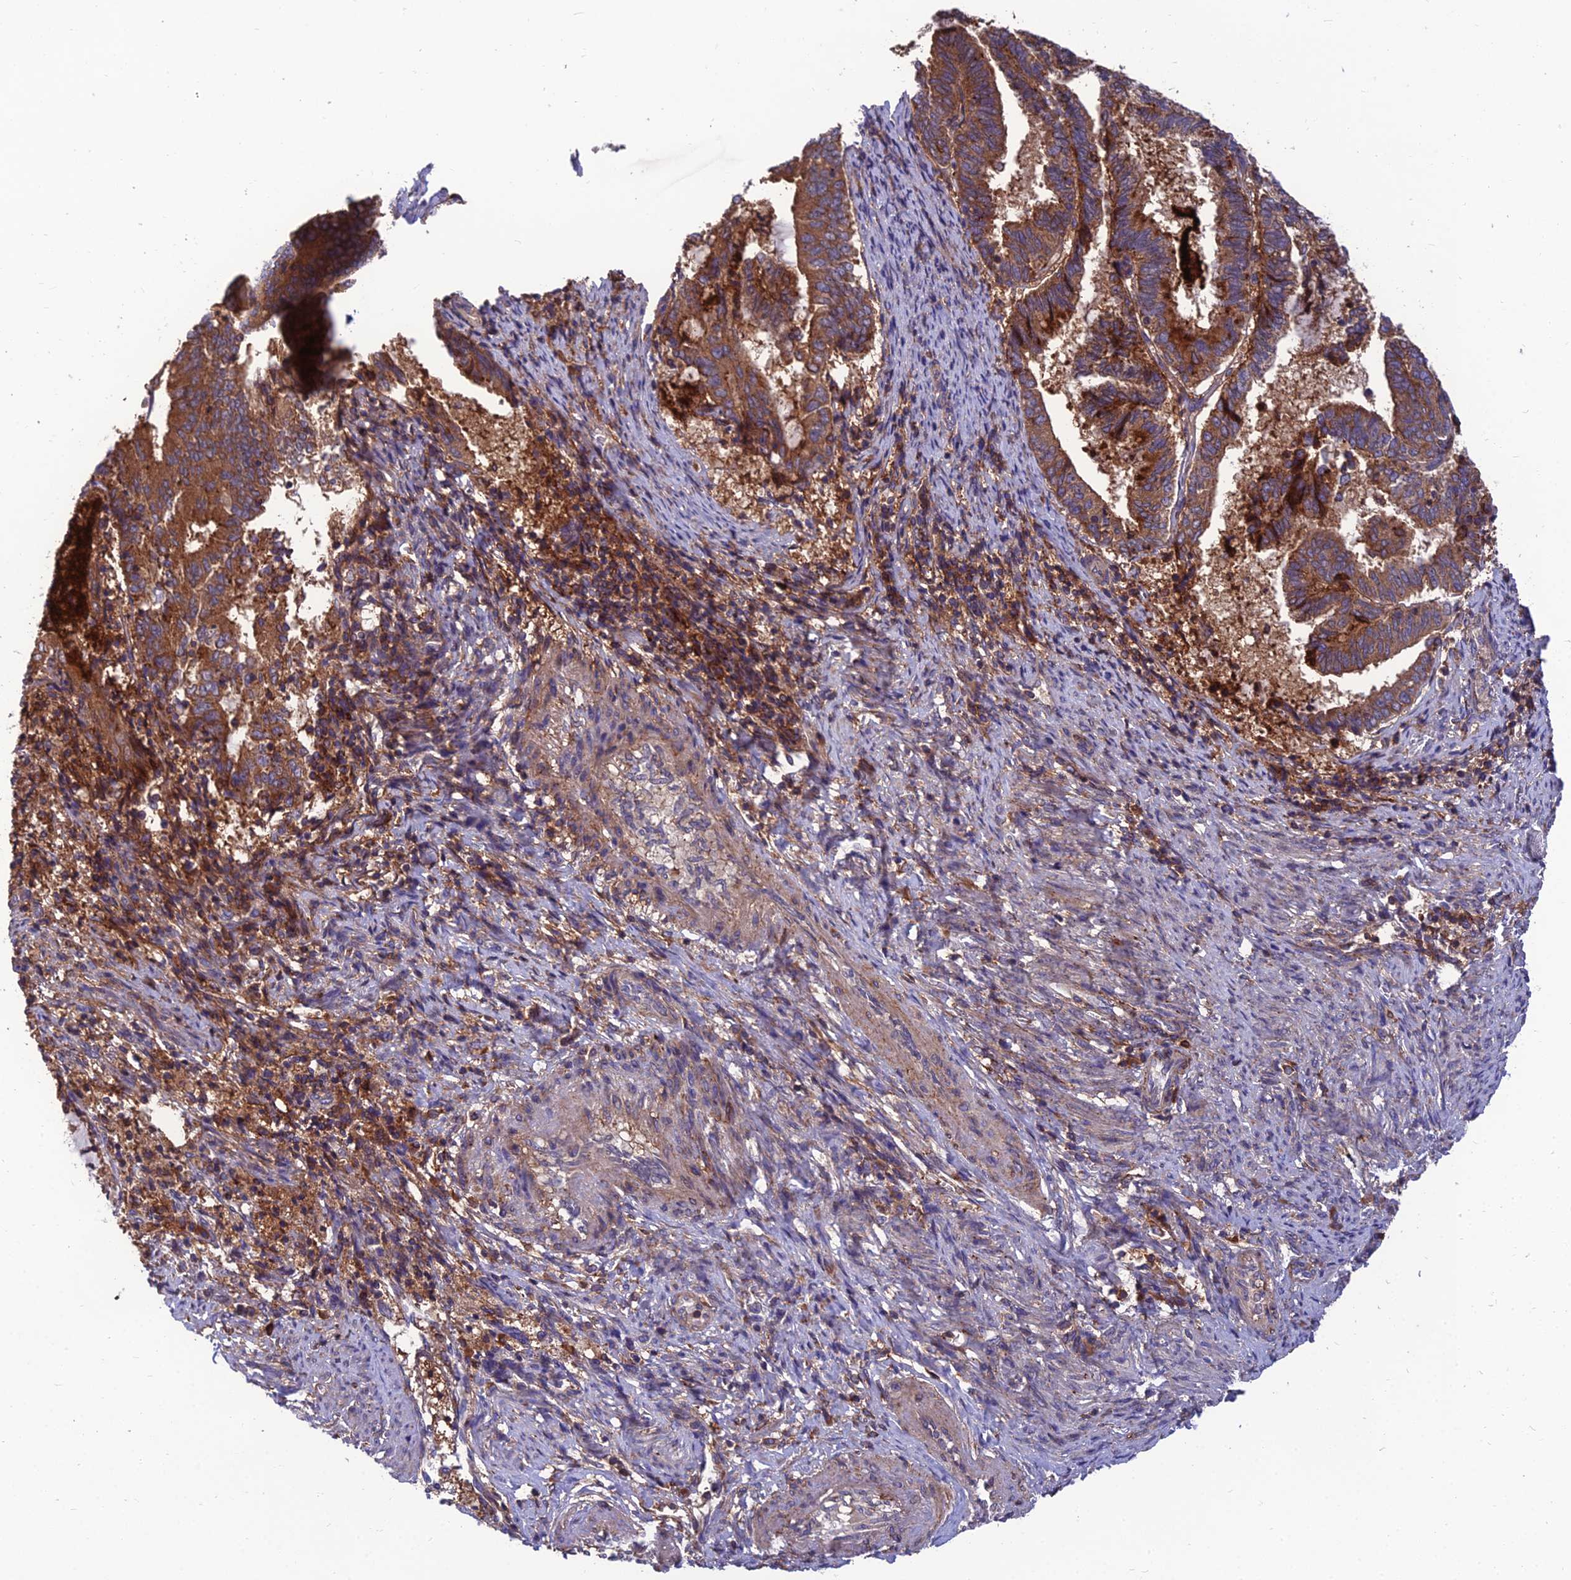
{"staining": {"intensity": "strong", "quantity": ">75%", "location": "cytoplasmic/membranous"}, "tissue": "endometrial cancer", "cell_type": "Tumor cells", "image_type": "cancer", "snomed": [{"axis": "morphology", "description": "Adenocarcinoma, NOS"}, {"axis": "topography", "description": "Endometrium"}], "caption": "The micrograph displays a brown stain indicating the presence of a protein in the cytoplasmic/membranous of tumor cells in adenocarcinoma (endometrial). The staining was performed using DAB (3,3'-diaminobenzidine), with brown indicating positive protein expression. Nuclei are stained blue with hematoxylin.", "gene": "UMAD1", "patient": {"sex": "female", "age": 80}}